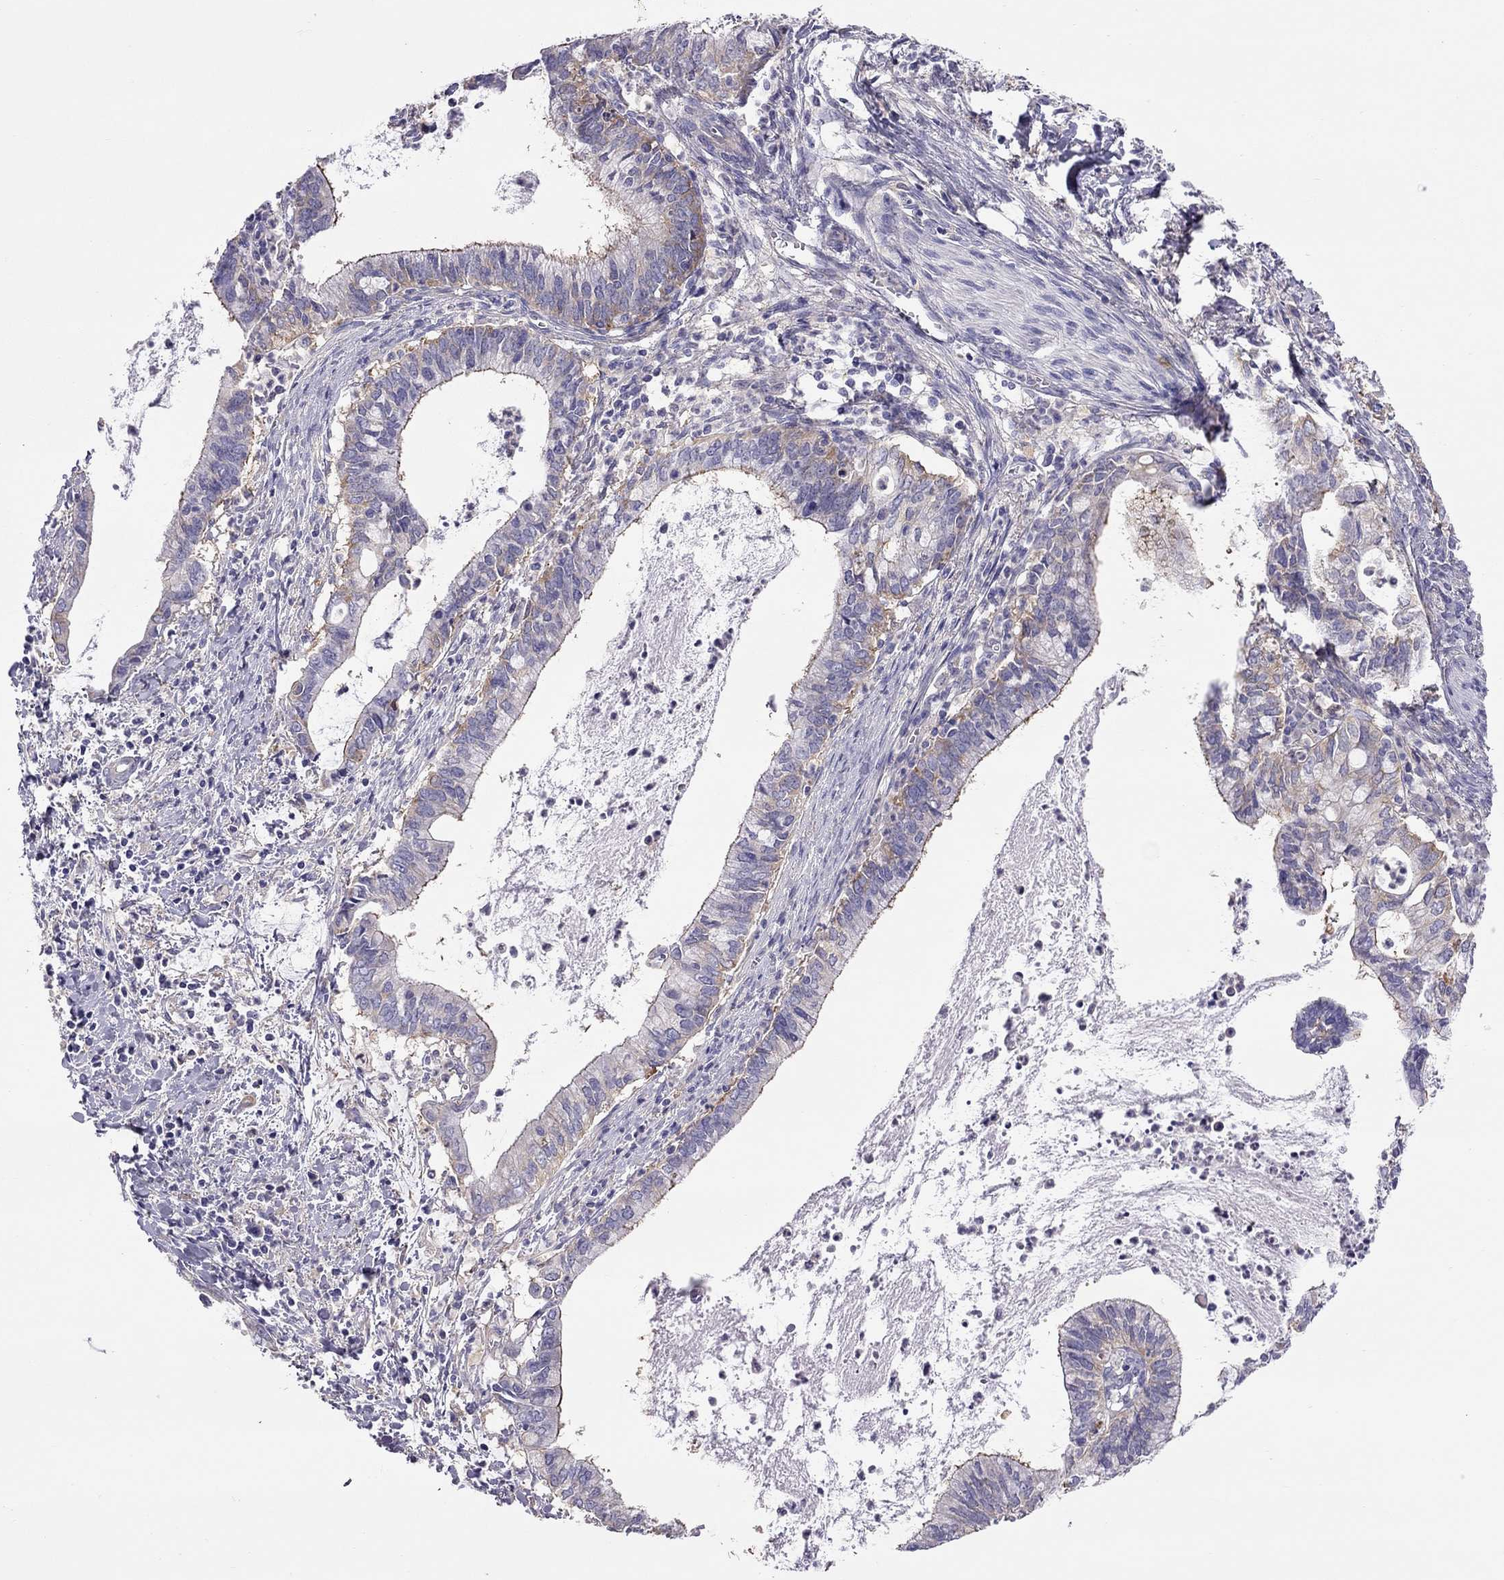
{"staining": {"intensity": "weak", "quantity": "25%-75%", "location": "cytoplasmic/membranous"}, "tissue": "cervical cancer", "cell_type": "Tumor cells", "image_type": "cancer", "snomed": [{"axis": "morphology", "description": "Adenocarcinoma, NOS"}, {"axis": "topography", "description": "Cervix"}], "caption": "A photomicrograph showing weak cytoplasmic/membranous positivity in about 25%-75% of tumor cells in cervical cancer (adenocarcinoma), as visualized by brown immunohistochemical staining.", "gene": "ALOX15B", "patient": {"sex": "female", "age": 42}}